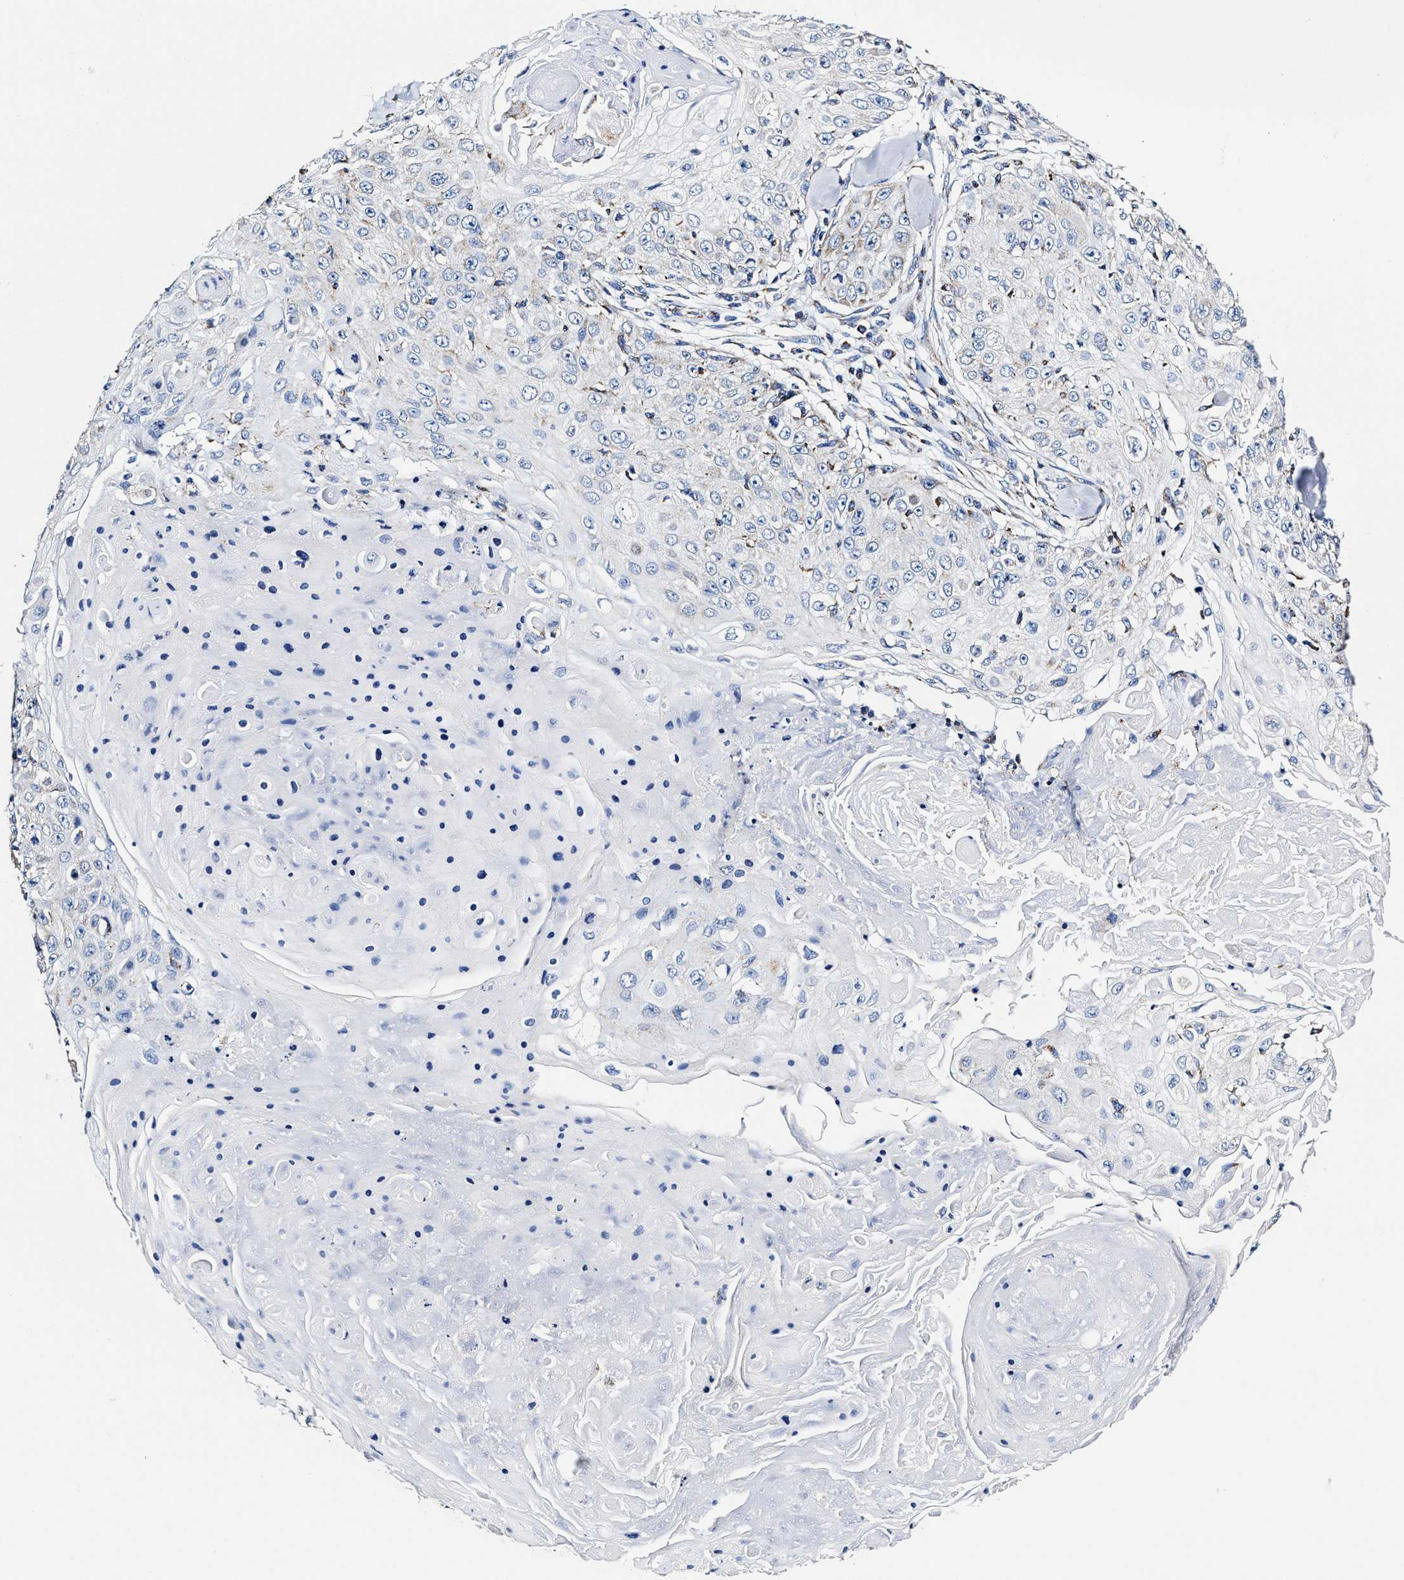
{"staining": {"intensity": "negative", "quantity": "none", "location": "none"}, "tissue": "skin cancer", "cell_type": "Tumor cells", "image_type": "cancer", "snomed": [{"axis": "morphology", "description": "Squamous cell carcinoma, NOS"}, {"axis": "topography", "description": "Skin"}], "caption": "A photomicrograph of human skin squamous cell carcinoma is negative for staining in tumor cells.", "gene": "HINT2", "patient": {"sex": "male", "age": 86}}